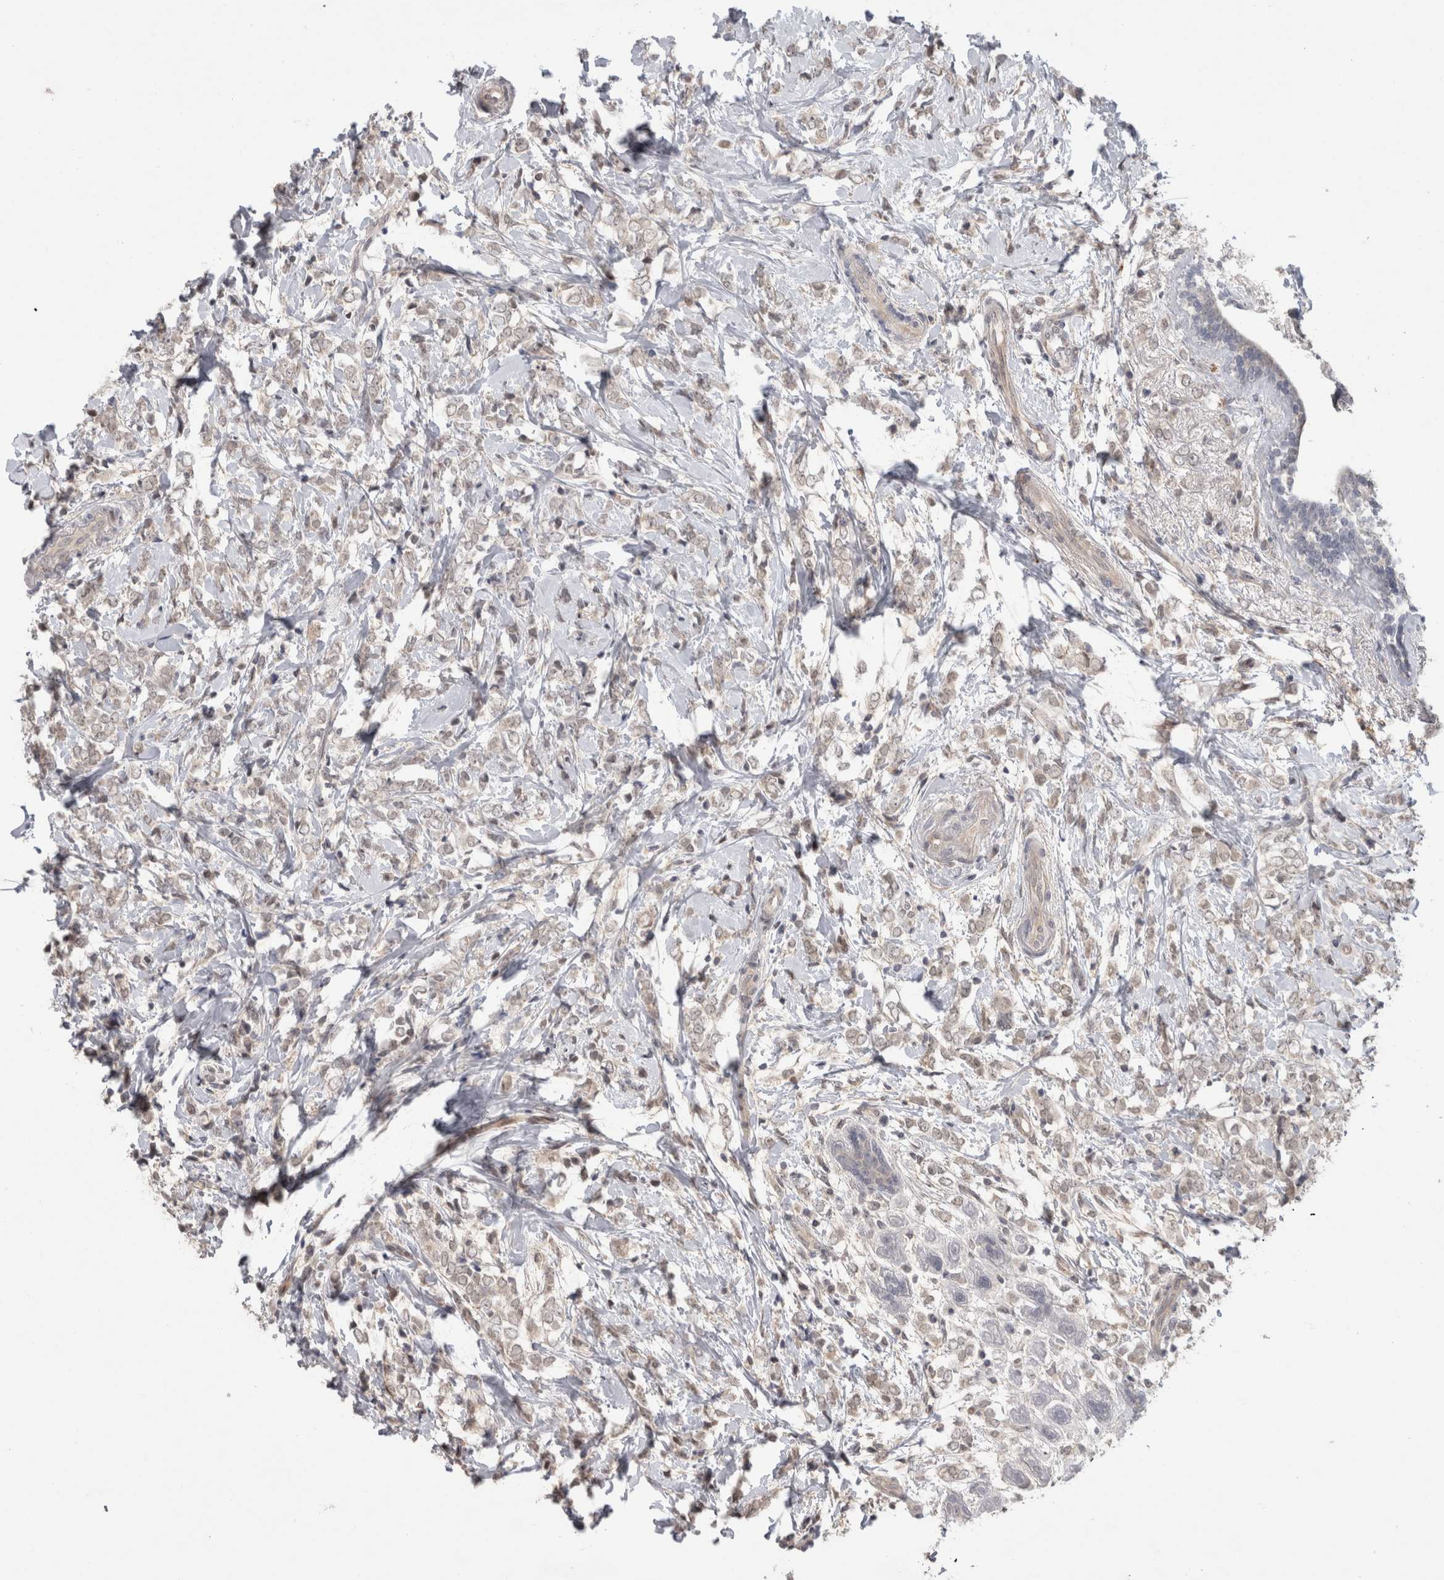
{"staining": {"intensity": "weak", "quantity": "<25%", "location": "cytoplasmic/membranous,nuclear"}, "tissue": "breast cancer", "cell_type": "Tumor cells", "image_type": "cancer", "snomed": [{"axis": "morphology", "description": "Normal tissue, NOS"}, {"axis": "morphology", "description": "Lobular carcinoma"}, {"axis": "topography", "description": "Breast"}], "caption": "DAB immunohistochemical staining of breast cancer (lobular carcinoma) exhibits no significant expression in tumor cells. (Immunohistochemistry, brightfield microscopy, high magnification).", "gene": "MTBP", "patient": {"sex": "female", "age": 47}}